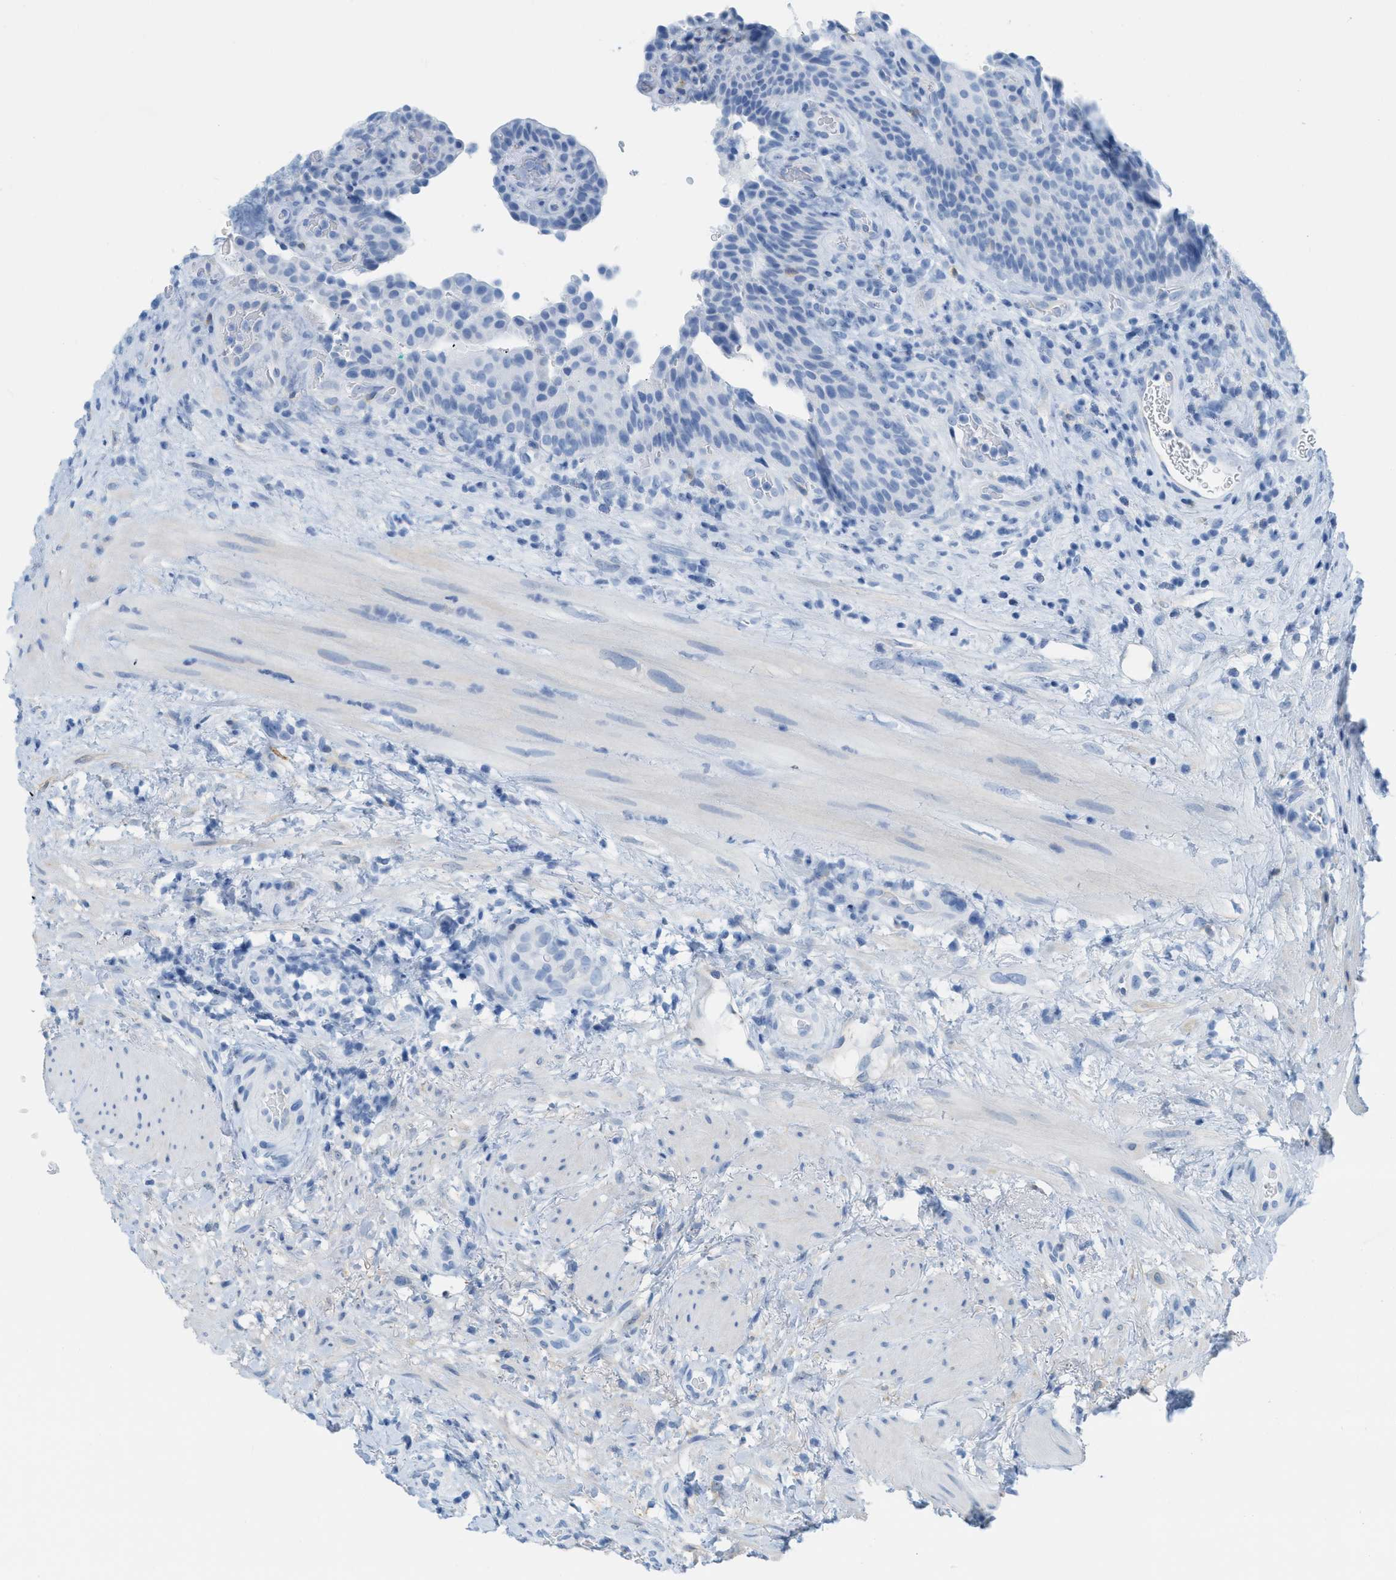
{"staining": {"intensity": "negative", "quantity": "none", "location": "none"}, "tissue": "urothelial cancer", "cell_type": "Tumor cells", "image_type": "cancer", "snomed": [{"axis": "morphology", "description": "Urothelial carcinoma, Low grade"}, {"axis": "topography", "description": "Urinary bladder"}], "caption": "There is no significant positivity in tumor cells of low-grade urothelial carcinoma.", "gene": "ASGR1", "patient": {"sex": "female", "age": 75}}